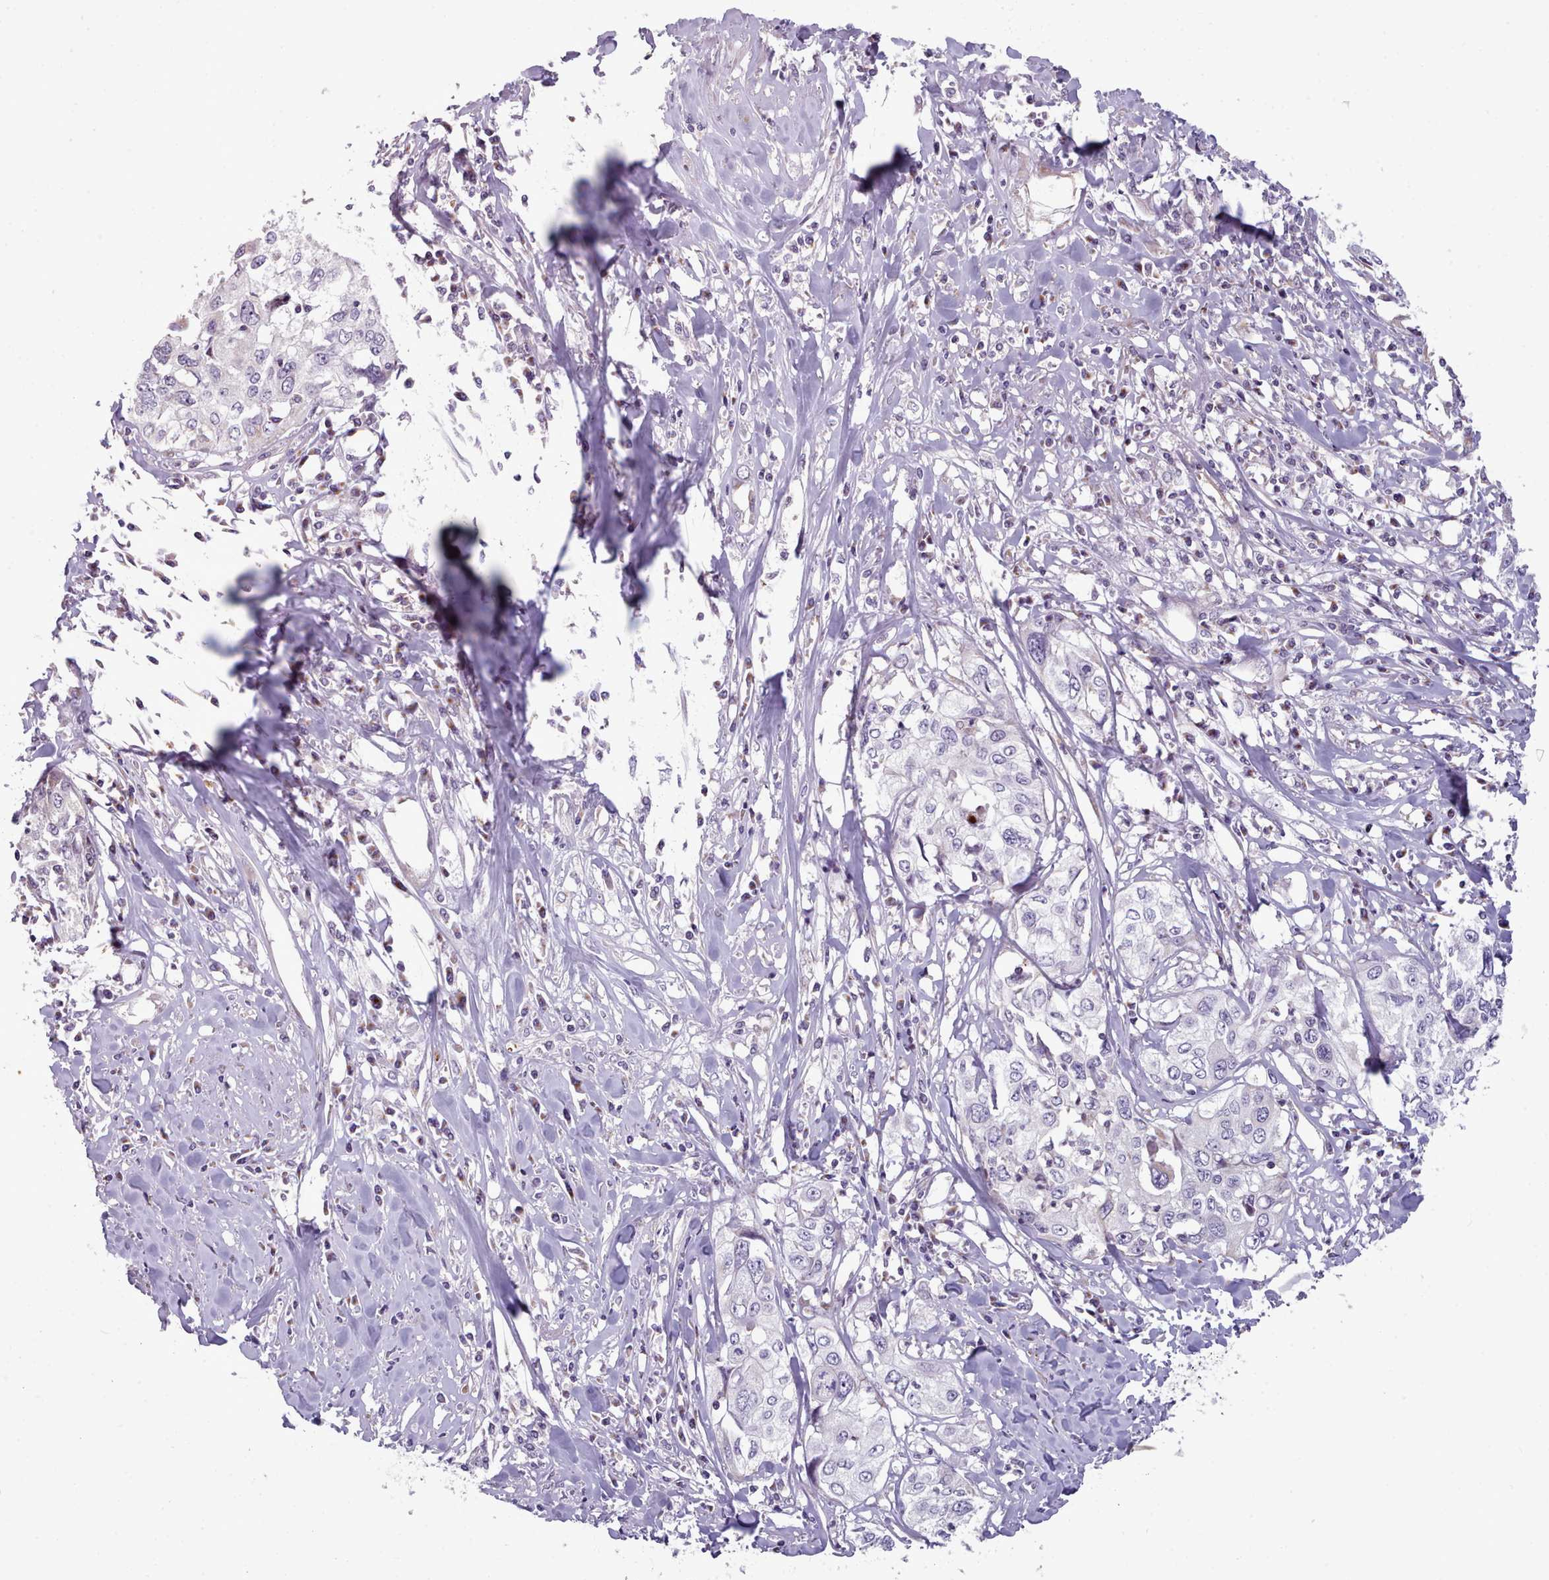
{"staining": {"intensity": "negative", "quantity": "none", "location": "none"}, "tissue": "cervical cancer", "cell_type": "Tumor cells", "image_type": "cancer", "snomed": [{"axis": "morphology", "description": "Squamous cell carcinoma, NOS"}, {"axis": "topography", "description": "Cervix"}], "caption": "A photomicrograph of human cervical cancer is negative for staining in tumor cells.", "gene": "SLC52A3", "patient": {"sex": "female", "age": 31}}